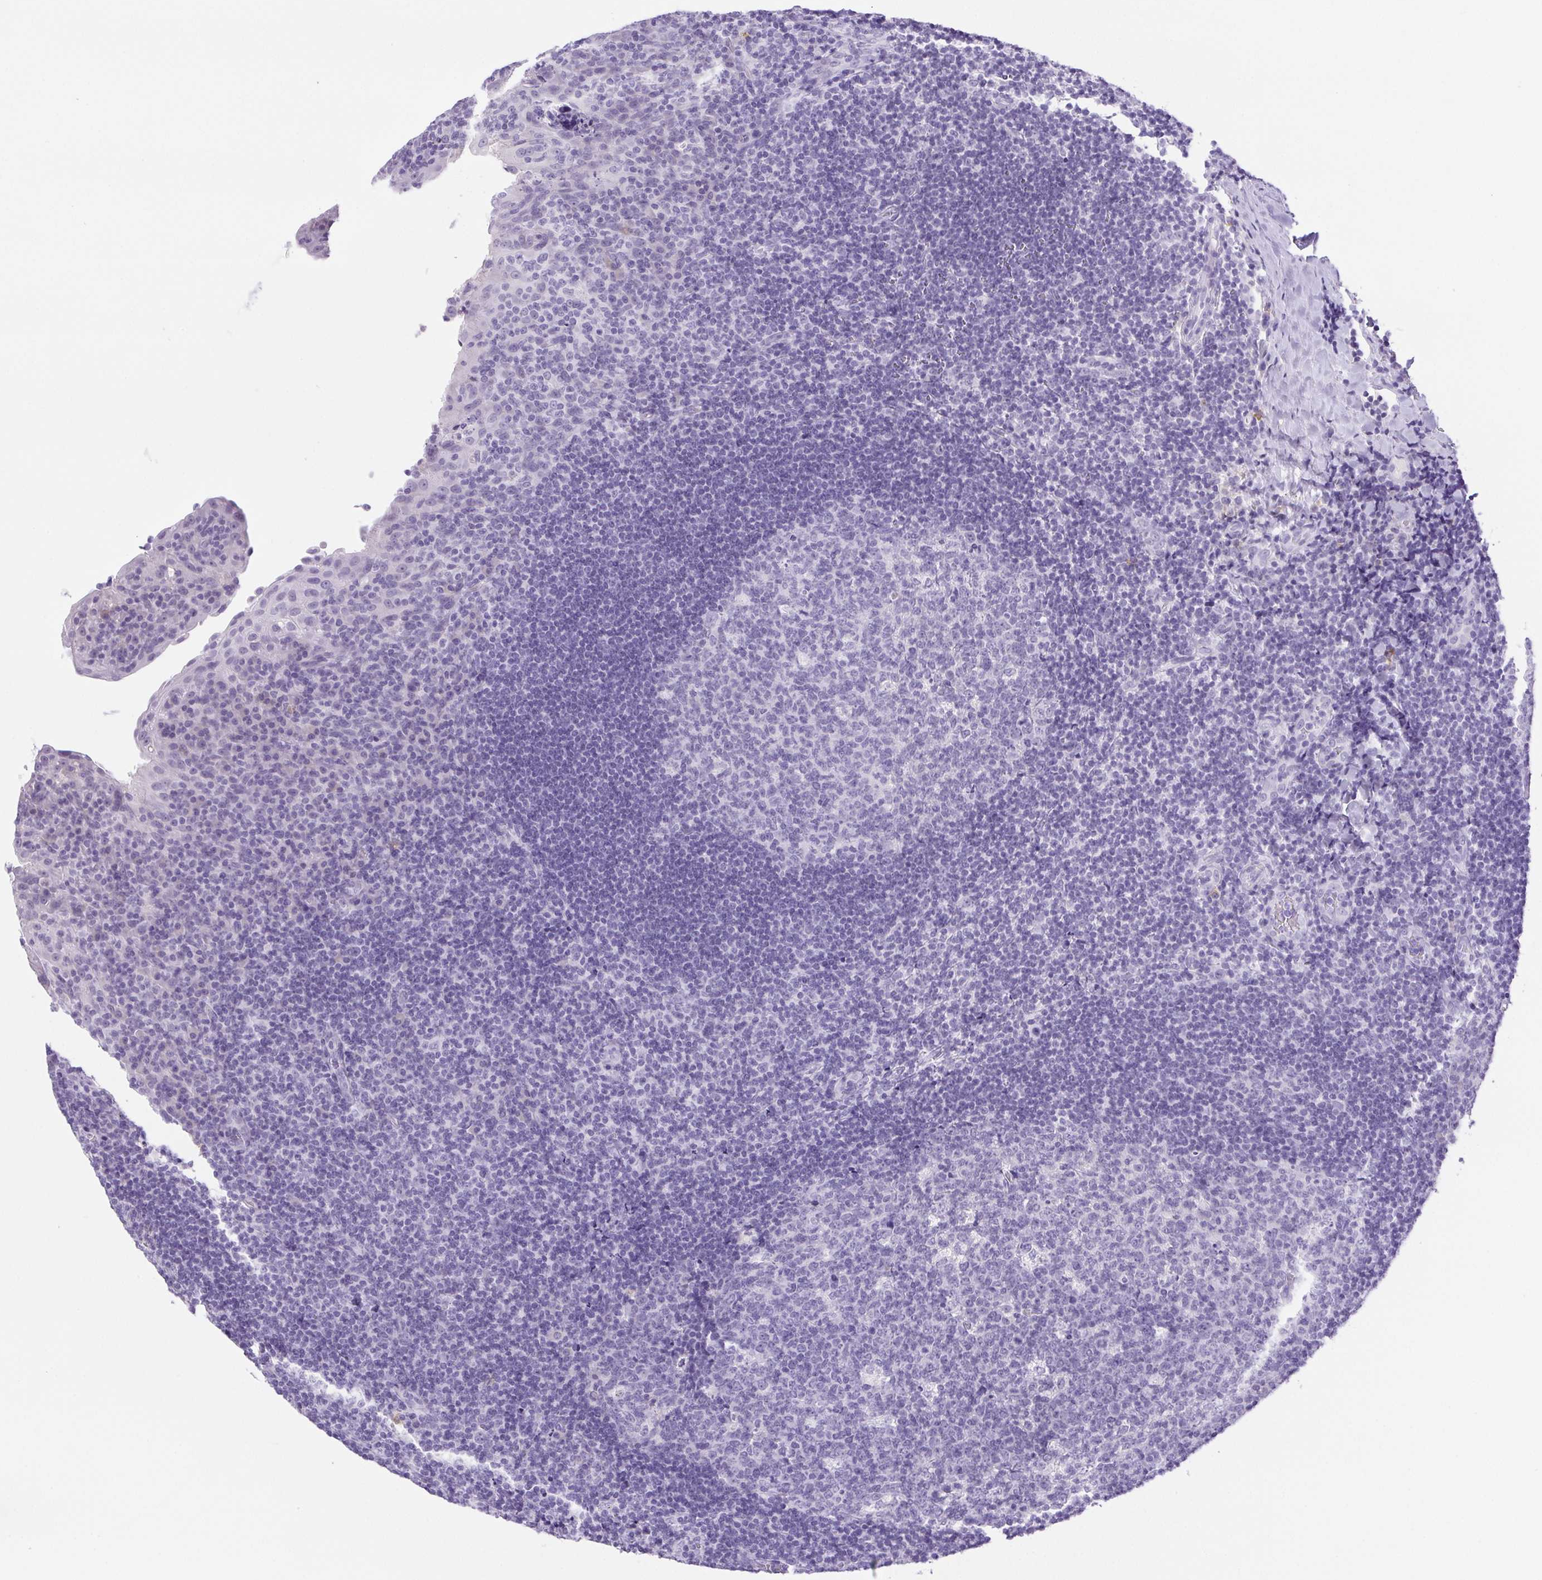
{"staining": {"intensity": "negative", "quantity": "none", "location": "none"}, "tissue": "tonsil", "cell_type": "Germinal center cells", "image_type": "normal", "snomed": [{"axis": "morphology", "description": "Normal tissue, NOS"}, {"axis": "topography", "description": "Tonsil"}], "caption": "Micrograph shows no significant protein positivity in germinal center cells of benign tonsil. The staining is performed using DAB brown chromogen with nuclei counter-stained in using hematoxylin.", "gene": "PAPPA2", "patient": {"sex": "male", "age": 17}}